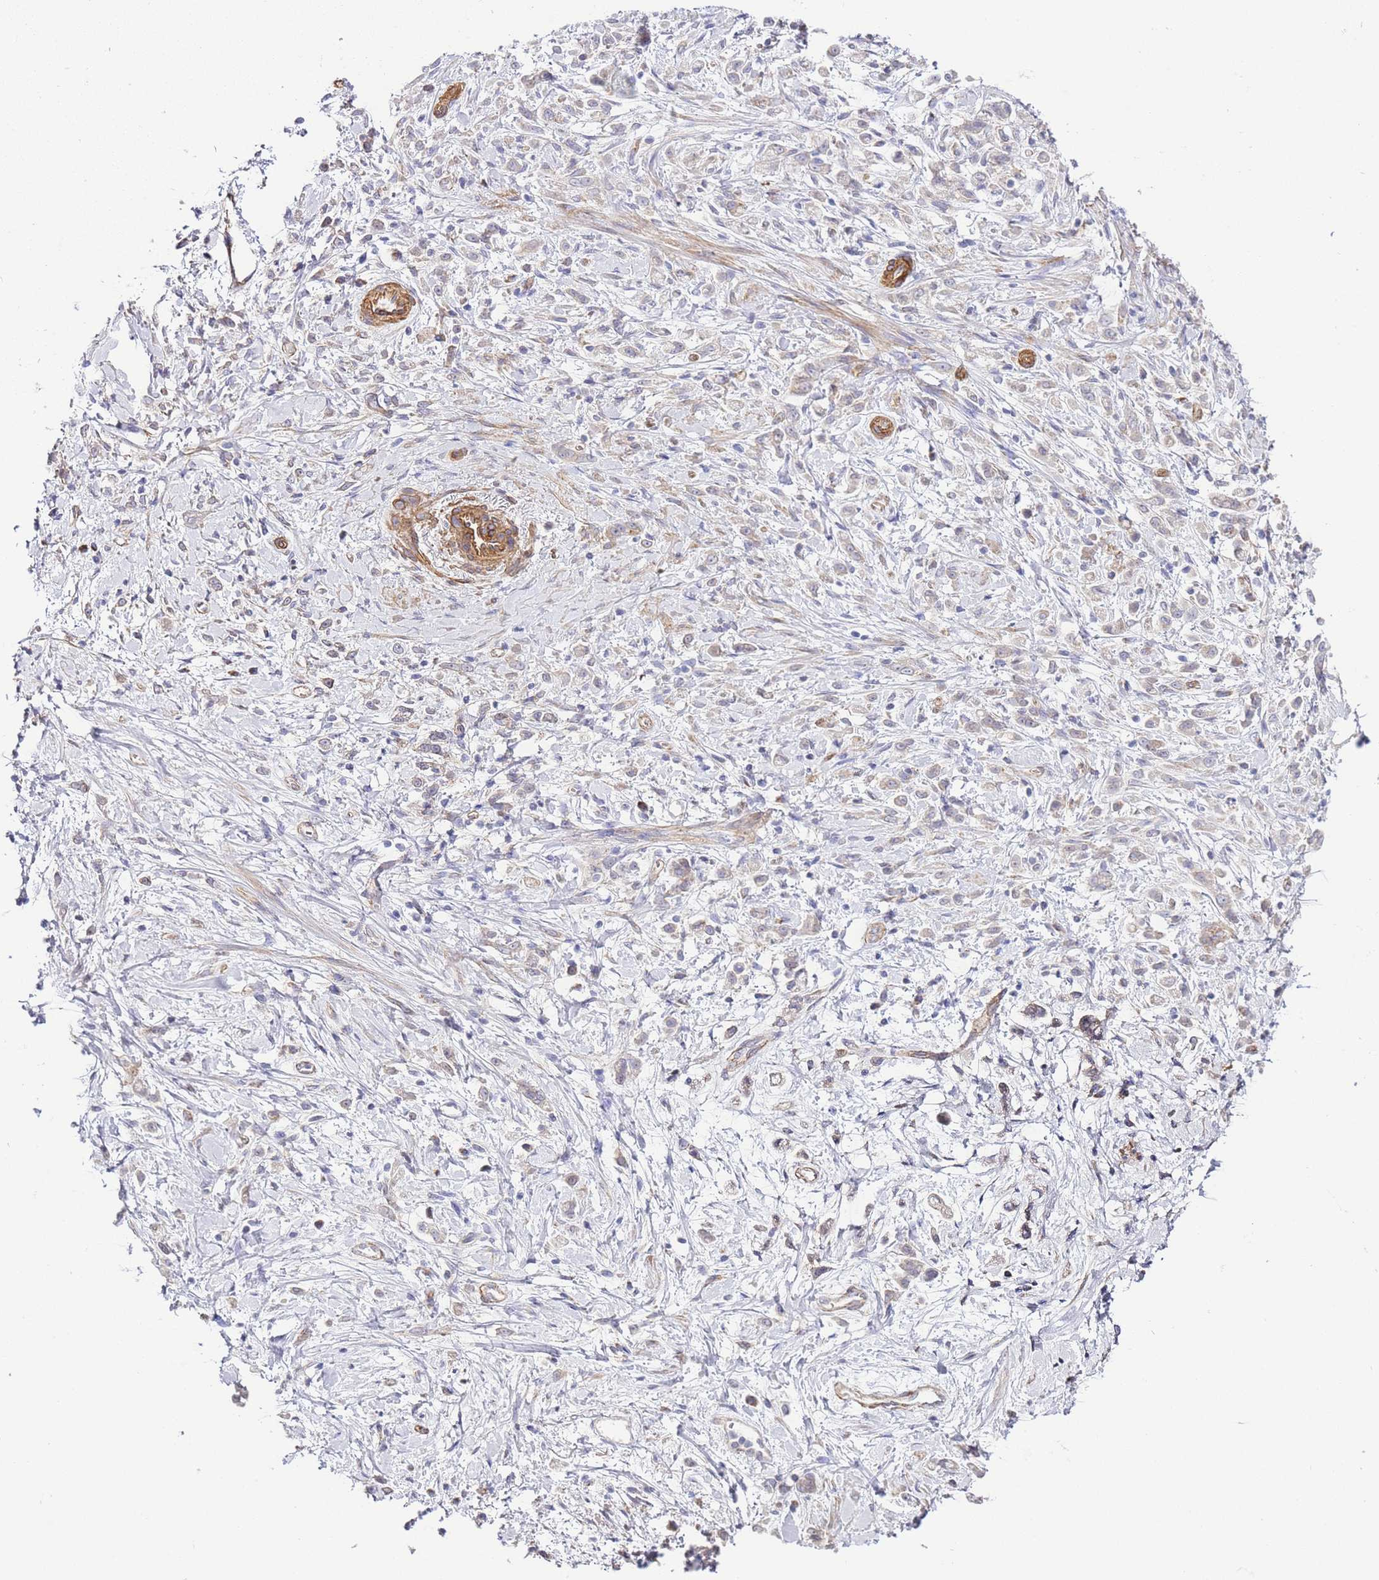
{"staining": {"intensity": "weak", "quantity": "25%-75%", "location": "cytoplasmic/membranous"}, "tissue": "stomach cancer", "cell_type": "Tumor cells", "image_type": "cancer", "snomed": [{"axis": "morphology", "description": "Adenocarcinoma, NOS"}, {"axis": "topography", "description": "Stomach"}], "caption": "A brown stain shows weak cytoplasmic/membranous positivity of a protein in stomach adenocarcinoma tumor cells. (Brightfield microscopy of DAB IHC at high magnification).", "gene": "PDCD7", "patient": {"sex": "female", "age": 60}}